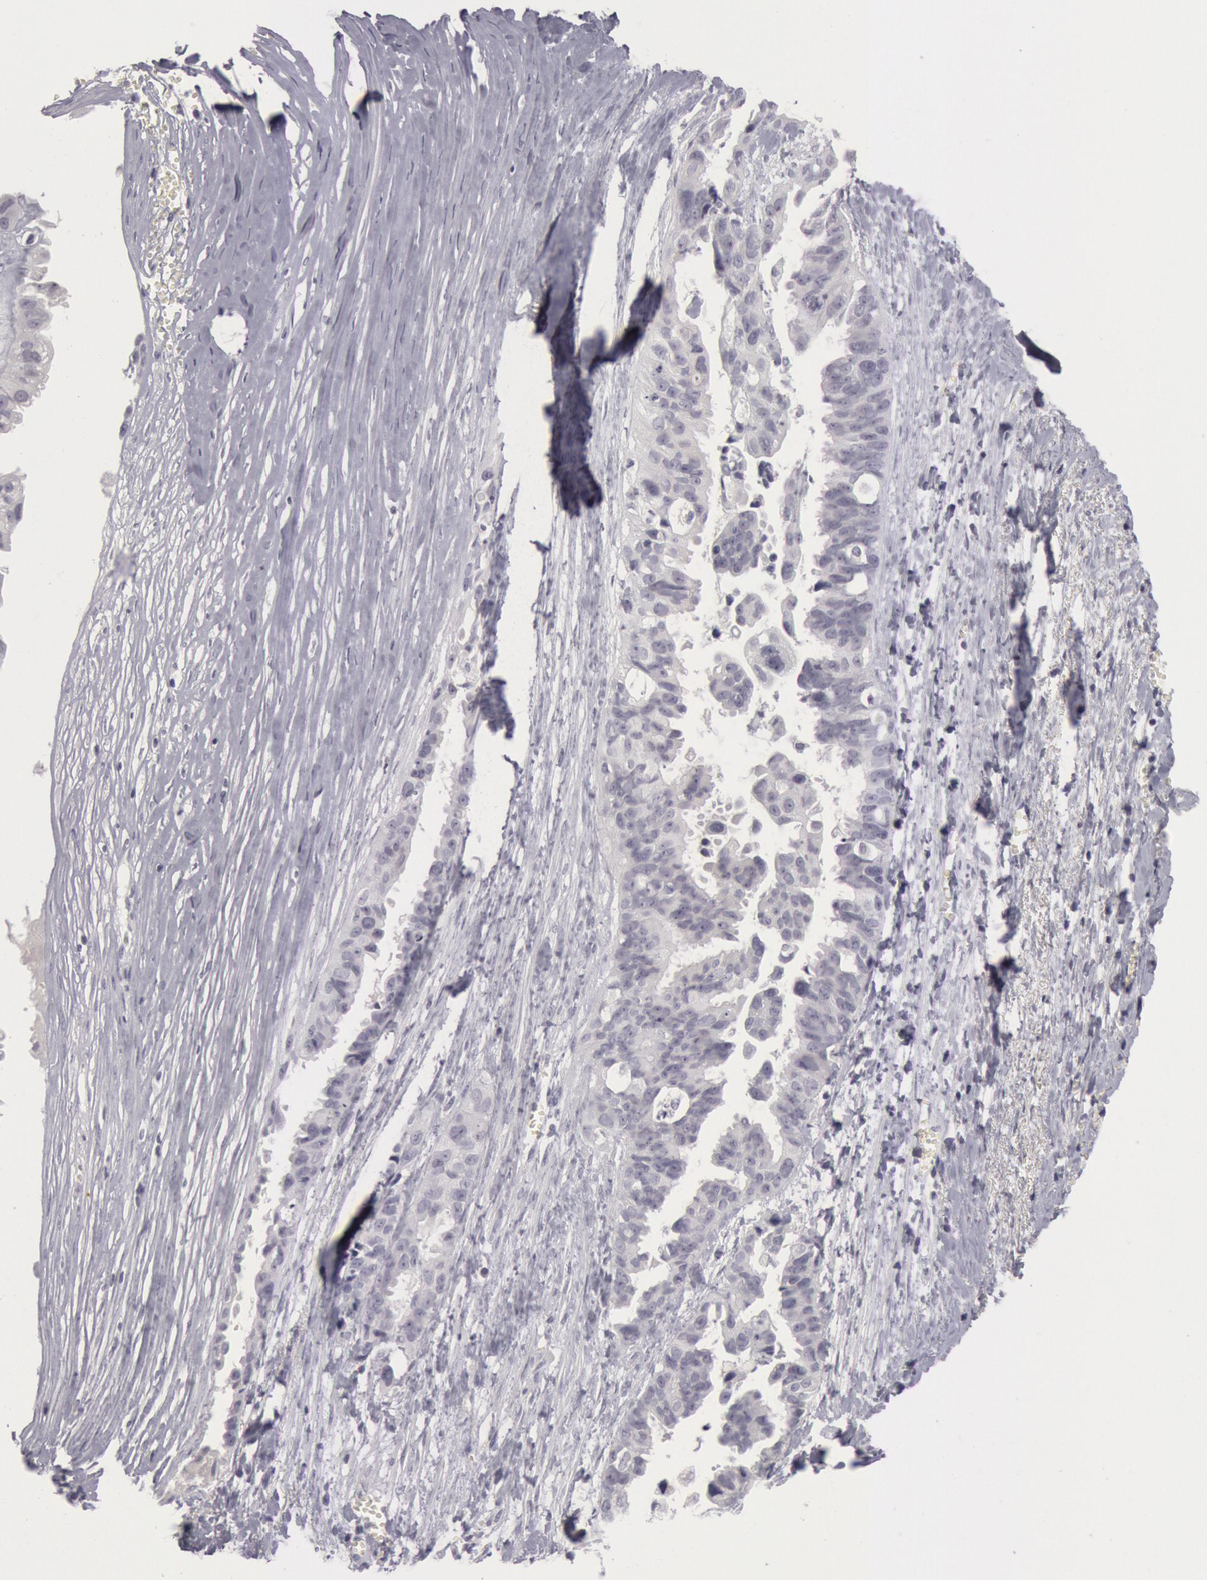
{"staining": {"intensity": "negative", "quantity": "none", "location": "none"}, "tissue": "ovarian cancer", "cell_type": "Tumor cells", "image_type": "cancer", "snomed": [{"axis": "morphology", "description": "Carcinoma, endometroid"}, {"axis": "topography", "description": "Ovary"}], "caption": "Micrograph shows no significant protein expression in tumor cells of ovarian endometroid carcinoma.", "gene": "KRT16", "patient": {"sex": "female", "age": 85}}